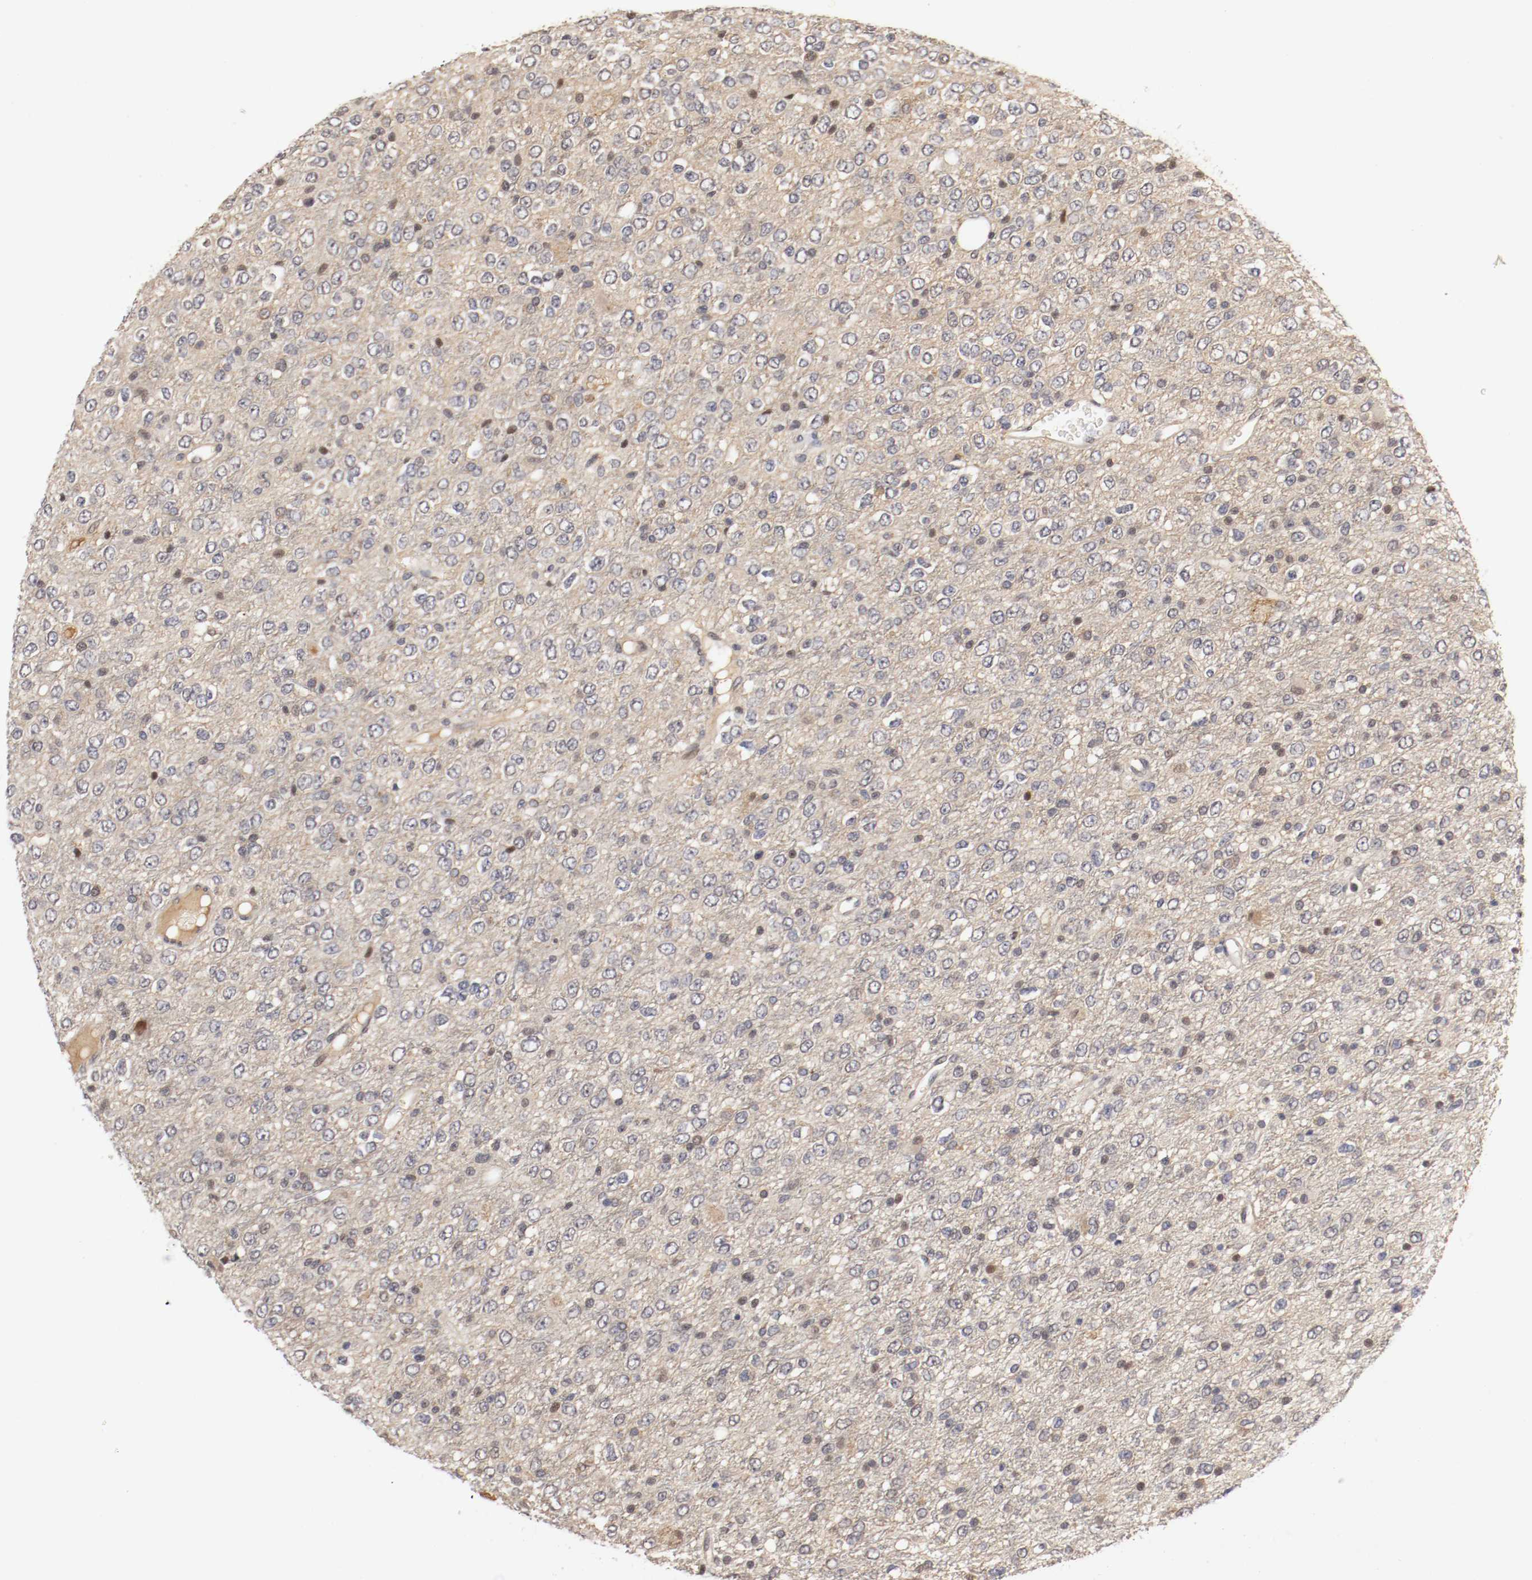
{"staining": {"intensity": "weak", "quantity": "<25%", "location": "cytoplasmic/membranous,nuclear"}, "tissue": "glioma", "cell_type": "Tumor cells", "image_type": "cancer", "snomed": [{"axis": "morphology", "description": "Glioma, malignant, High grade"}, {"axis": "topography", "description": "pancreas cauda"}], "caption": "Immunohistochemistry (IHC) of human glioma displays no expression in tumor cells.", "gene": "DNMT3B", "patient": {"sex": "male", "age": 60}}